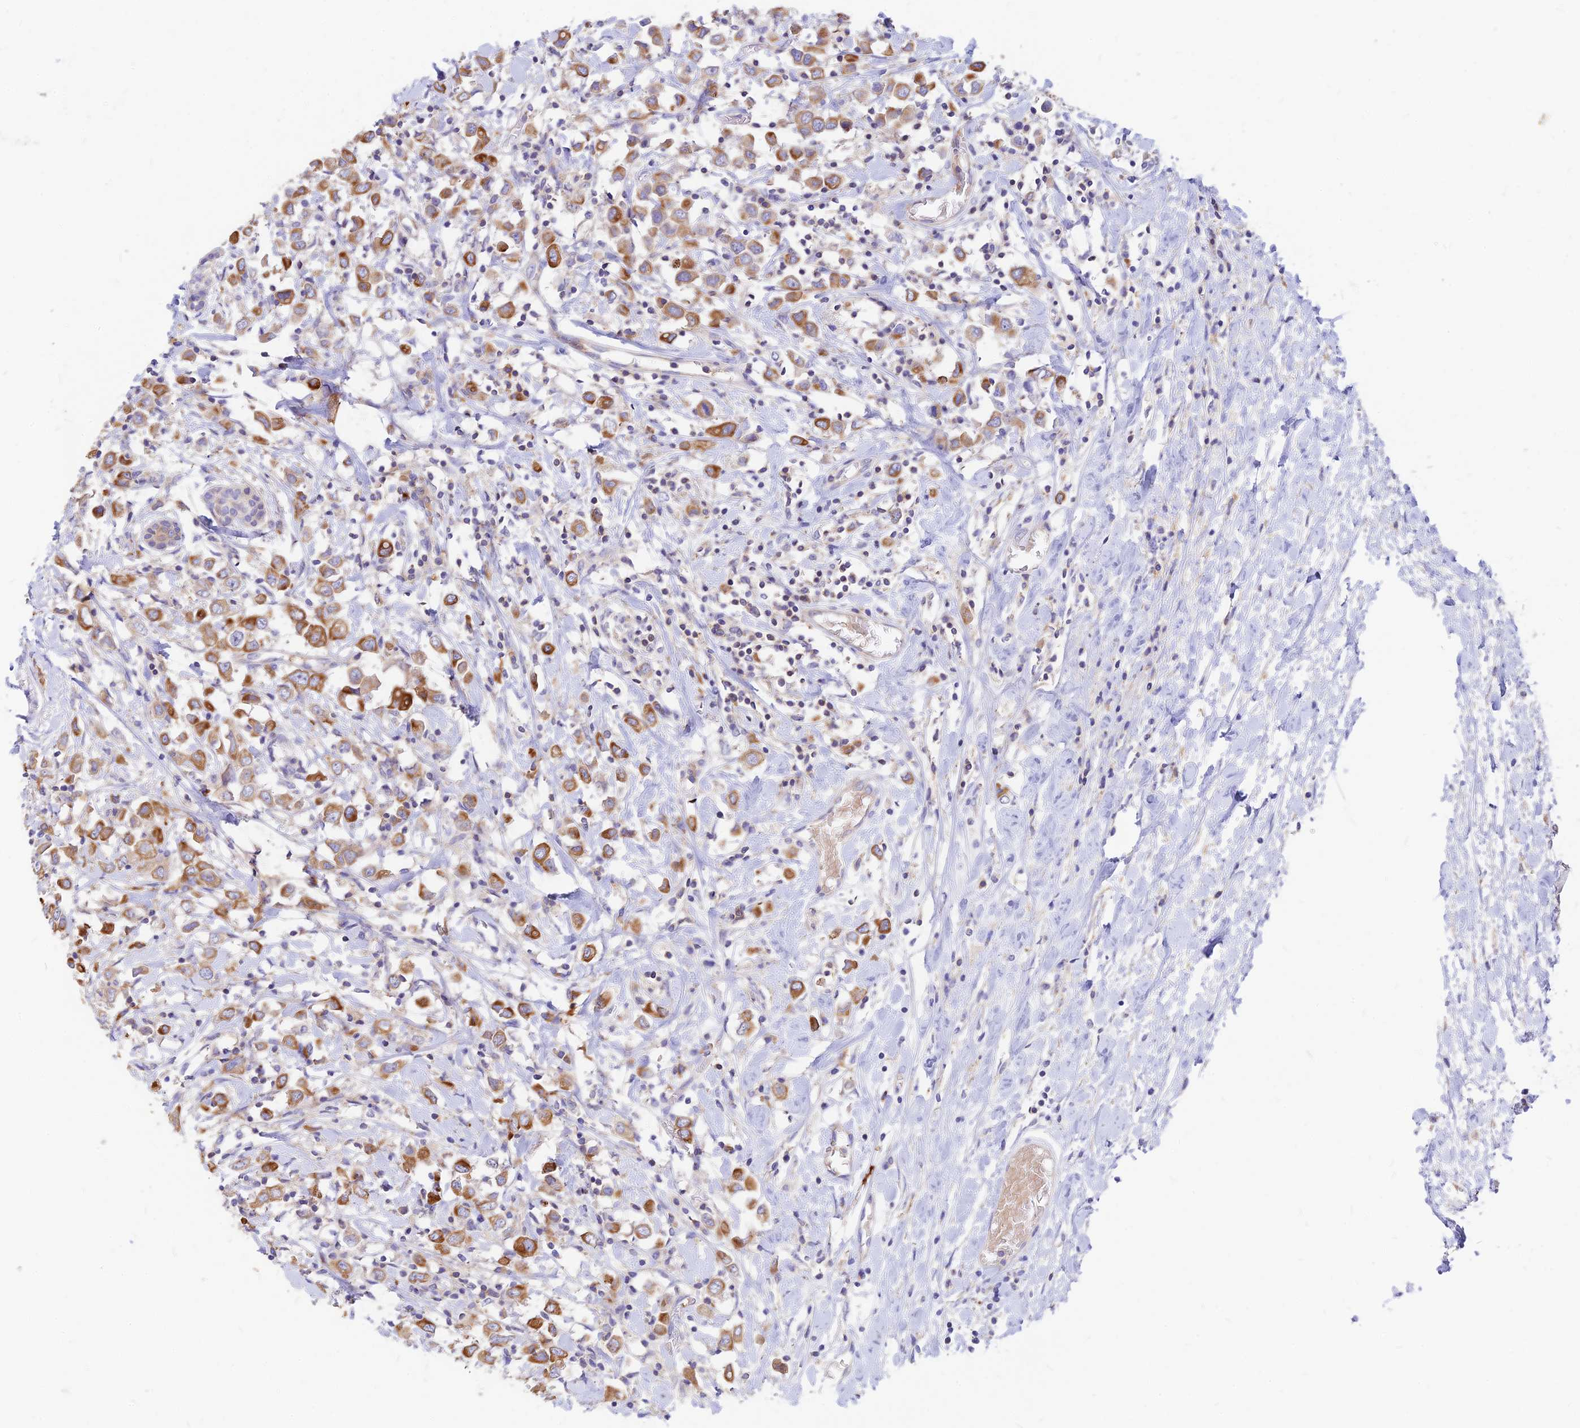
{"staining": {"intensity": "moderate", "quantity": ">75%", "location": "cytoplasmic/membranous"}, "tissue": "breast cancer", "cell_type": "Tumor cells", "image_type": "cancer", "snomed": [{"axis": "morphology", "description": "Duct carcinoma"}, {"axis": "topography", "description": "Breast"}], "caption": "Moderate cytoplasmic/membranous staining is present in about >75% of tumor cells in infiltrating ductal carcinoma (breast).", "gene": "DENND2D", "patient": {"sex": "female", "age": 61}}